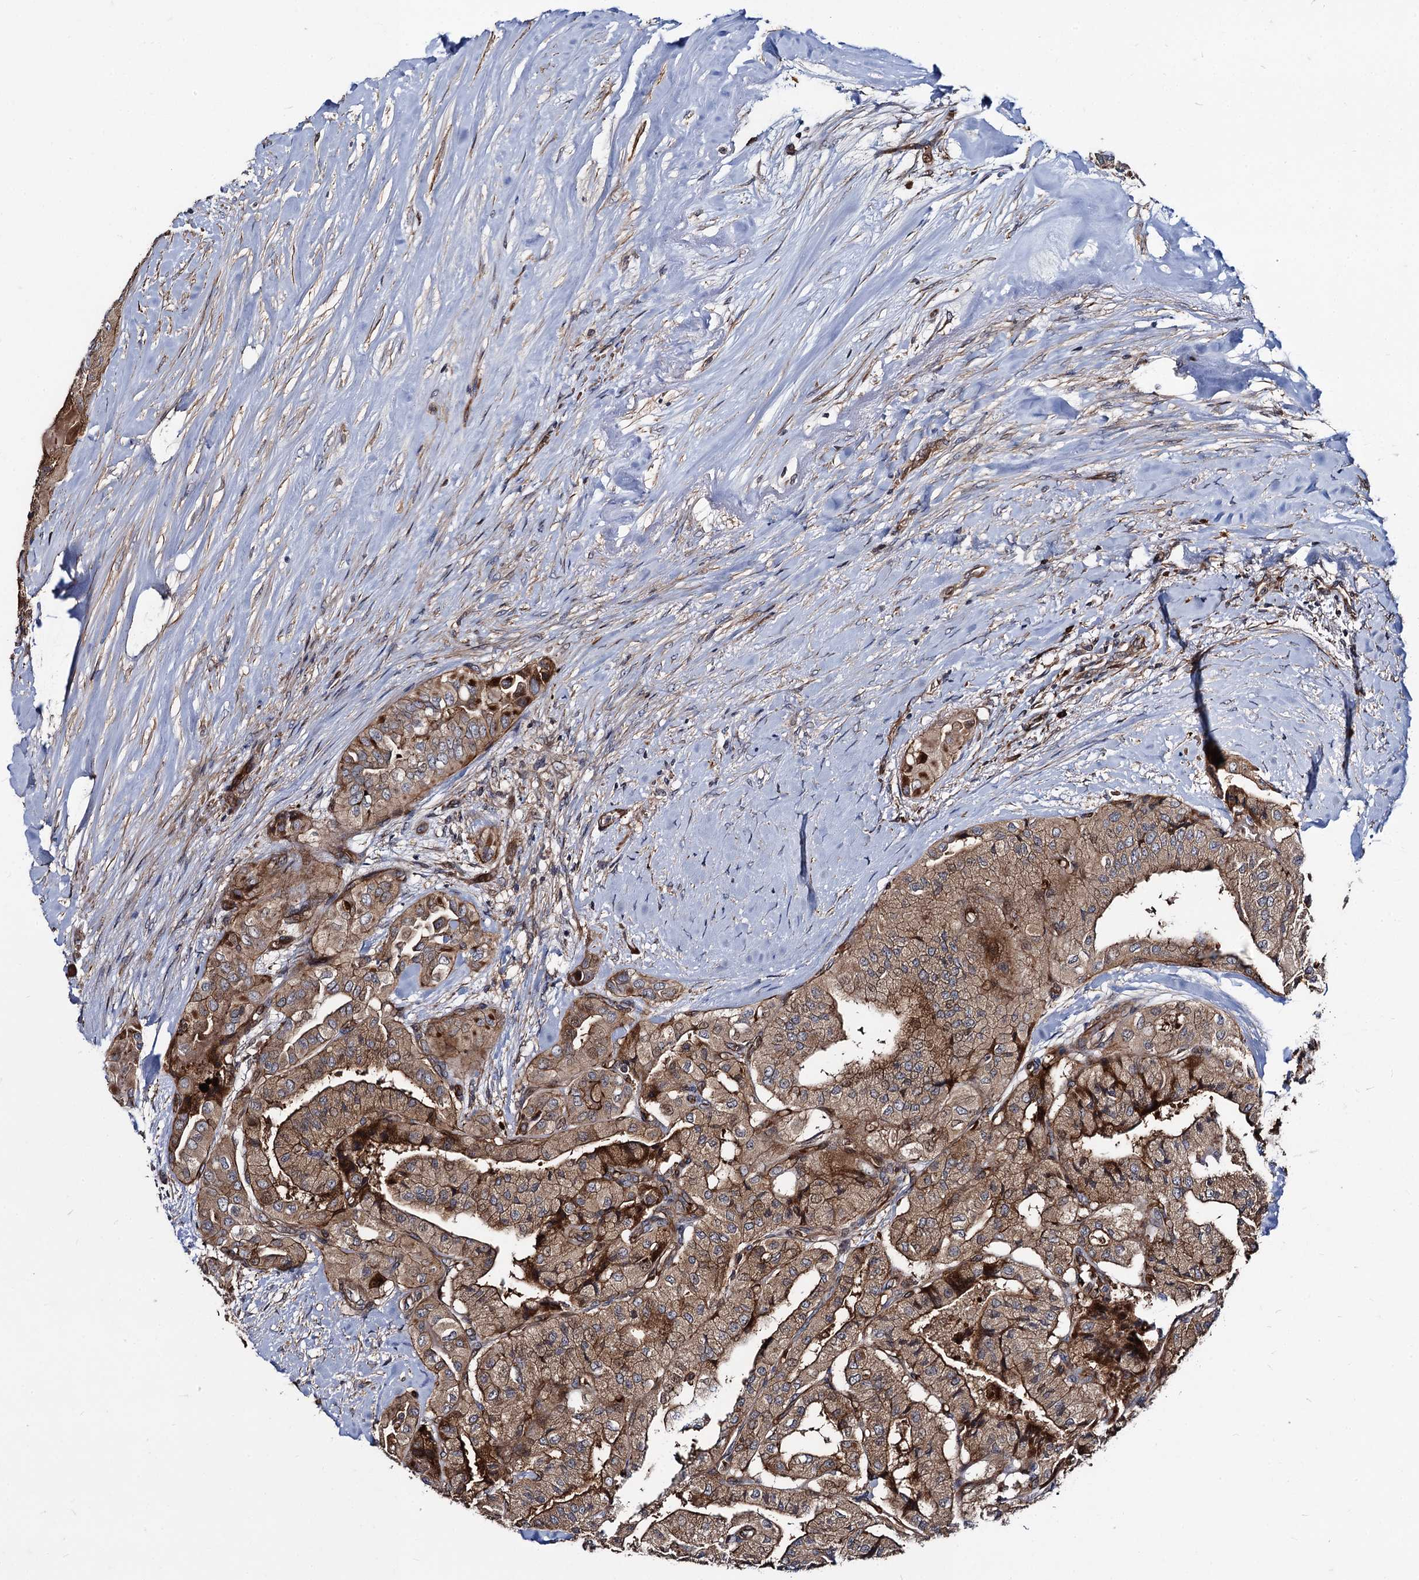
{"staining": {"intensity": "moderate", "quantity": ">75%", "location": "cytoplasmic/membranous"}, "tissue": "thyroid cancer", "cell_type": "Tumor cells", "image_type": "cancer", "snomed": [{"axis": "morphology", "description": "Papillary adenocarcinoma, NOS"}, {"axis": "topography", "description": "Thyroid gland"}], "caption": "Human papillary adenocarcinoma (thyroid) stained for a protein (brown) displays moderate cytoplasmic/membranous positive positivity in about >75% of tumor cells.", "gene": "KXD1", "patient": {"sex": "female", "age": 59}}